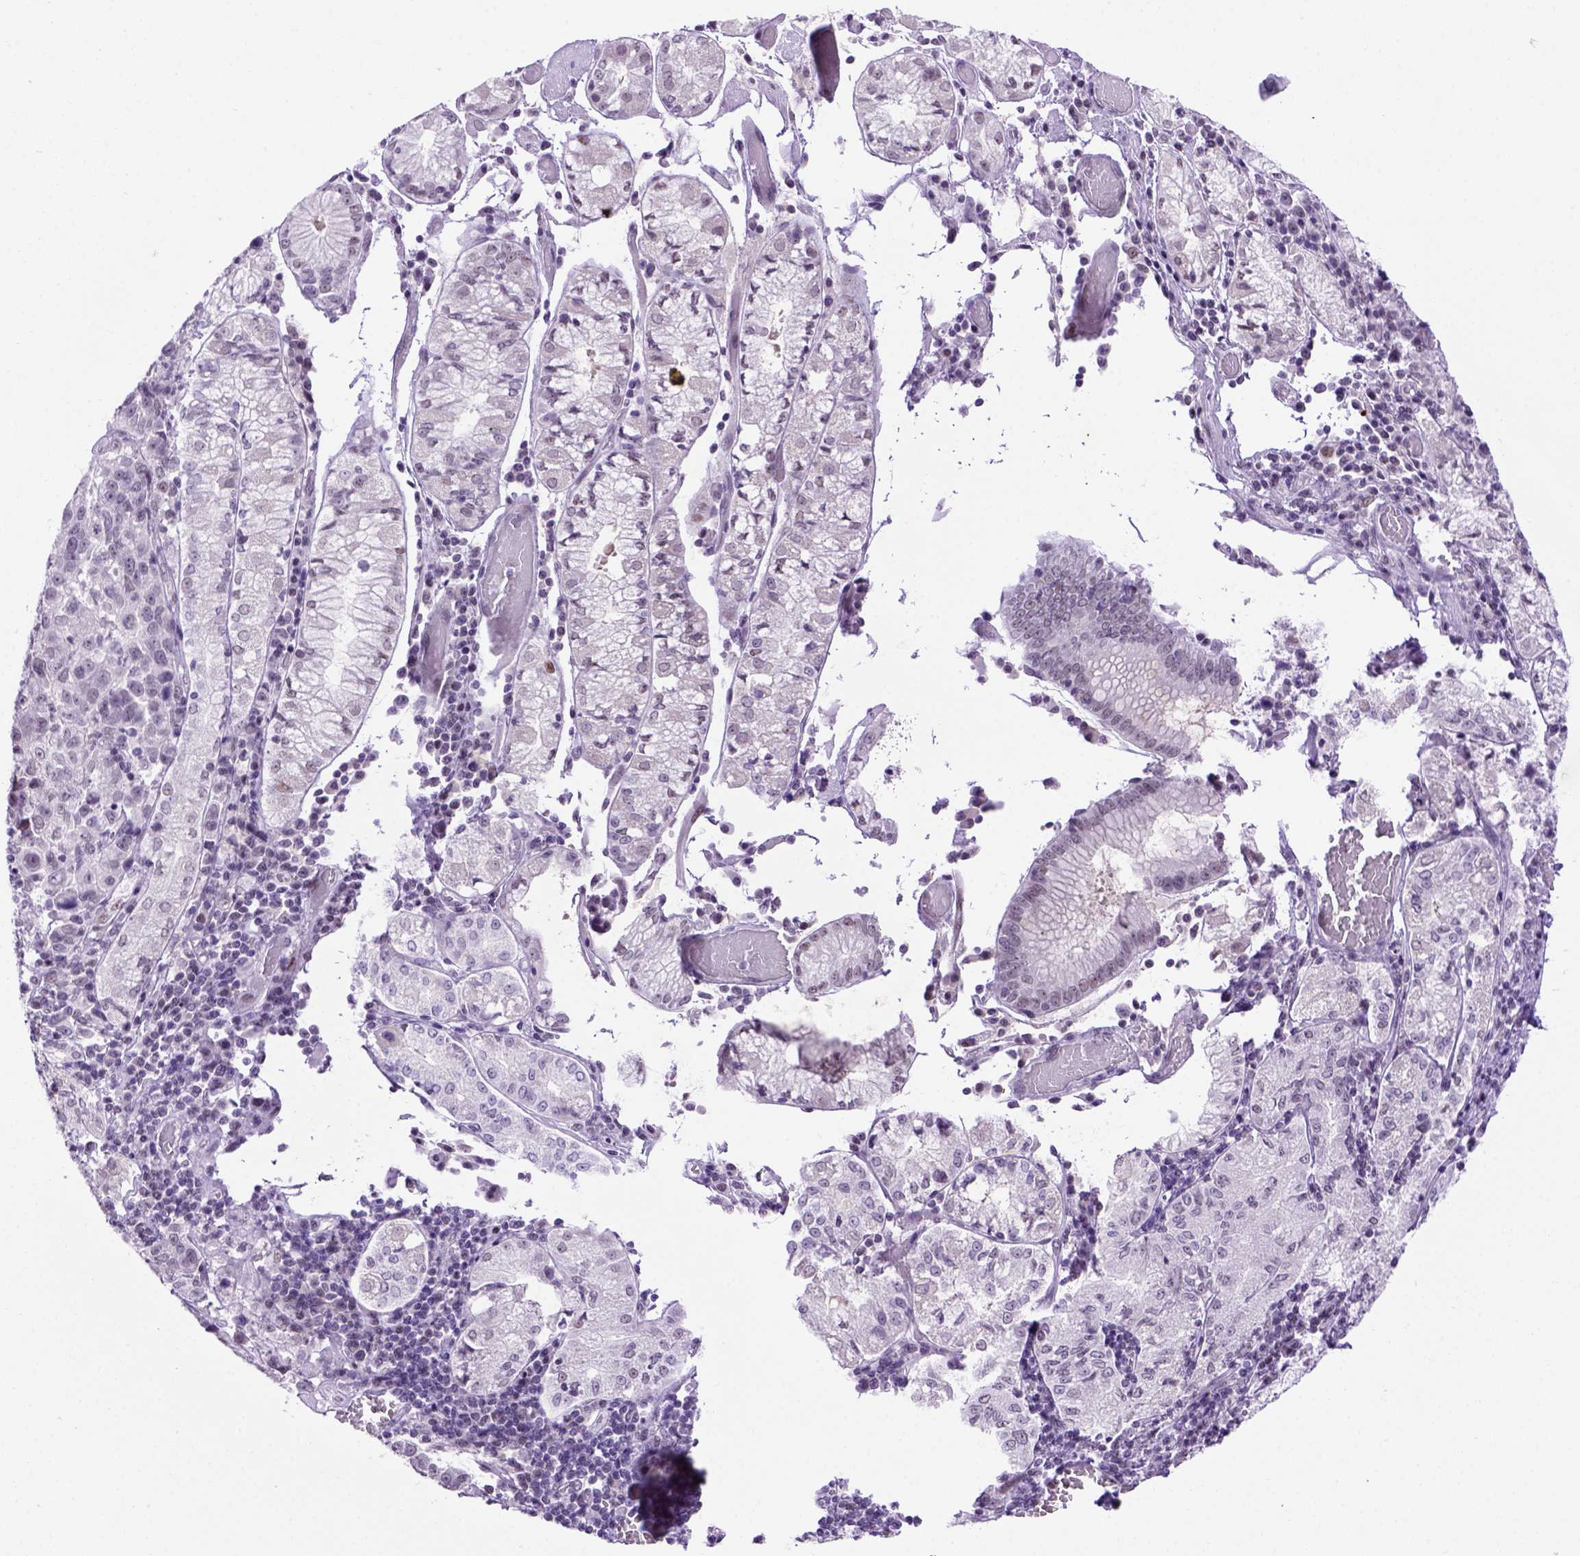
{"staining": {"intensity": "weak", "quantity": "<25%", "location": "nuclear"}, "tissue": "stomach cancer", "cell_type": "Tumor cells", "image_type": "cancer", "snomed": [{"axis": "morphology", "description": "Adenocarcinoma, NOS"}, {"axis": "topography", "description": "Stomach"}], "caption": "This is a photomicrograph of immunohistochemistry (IHC) staining of stomach cancer (adenocarcinoma), which shows no staining in tumor cells.", "gene": "TBPL1", "patient": {"sex": "male", "age": 93}}